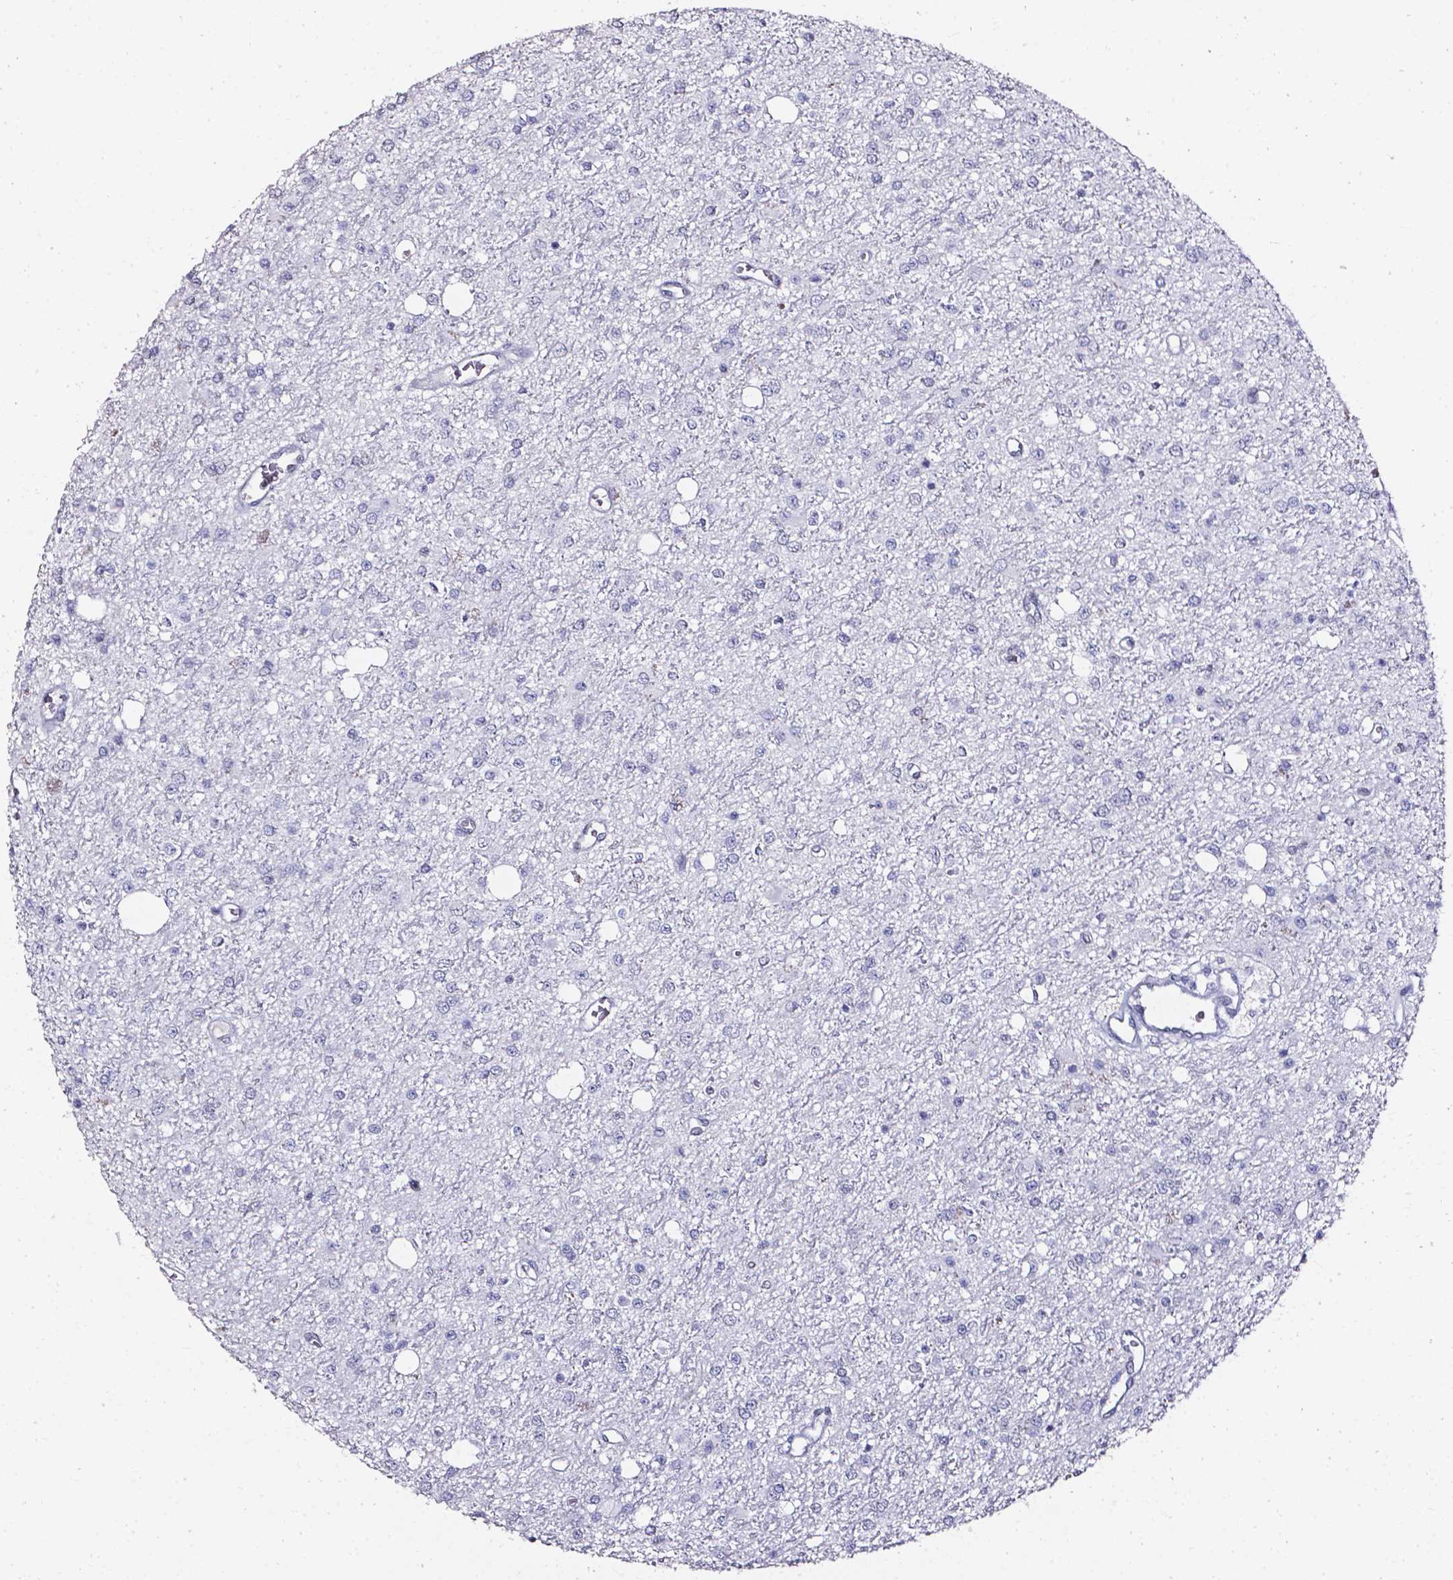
{"staining": {"intensity": "negative", "quantity": "none", "location": "none"}, "tissue": "glioma", "cell_type": "Tumor cells", "image_type": "cancer", "snomed": [{"axis": "morphology", "description": "Glioma, malignant, Low grade"}, {"axis": "topography", "description": "Brain"}], "caption": "DAB immunohistochemical staining of human glioma exhibits no significant staining in tumor cells.", "gene": "AKR1B10", "patient": {"sex": "female", "age": 45}}